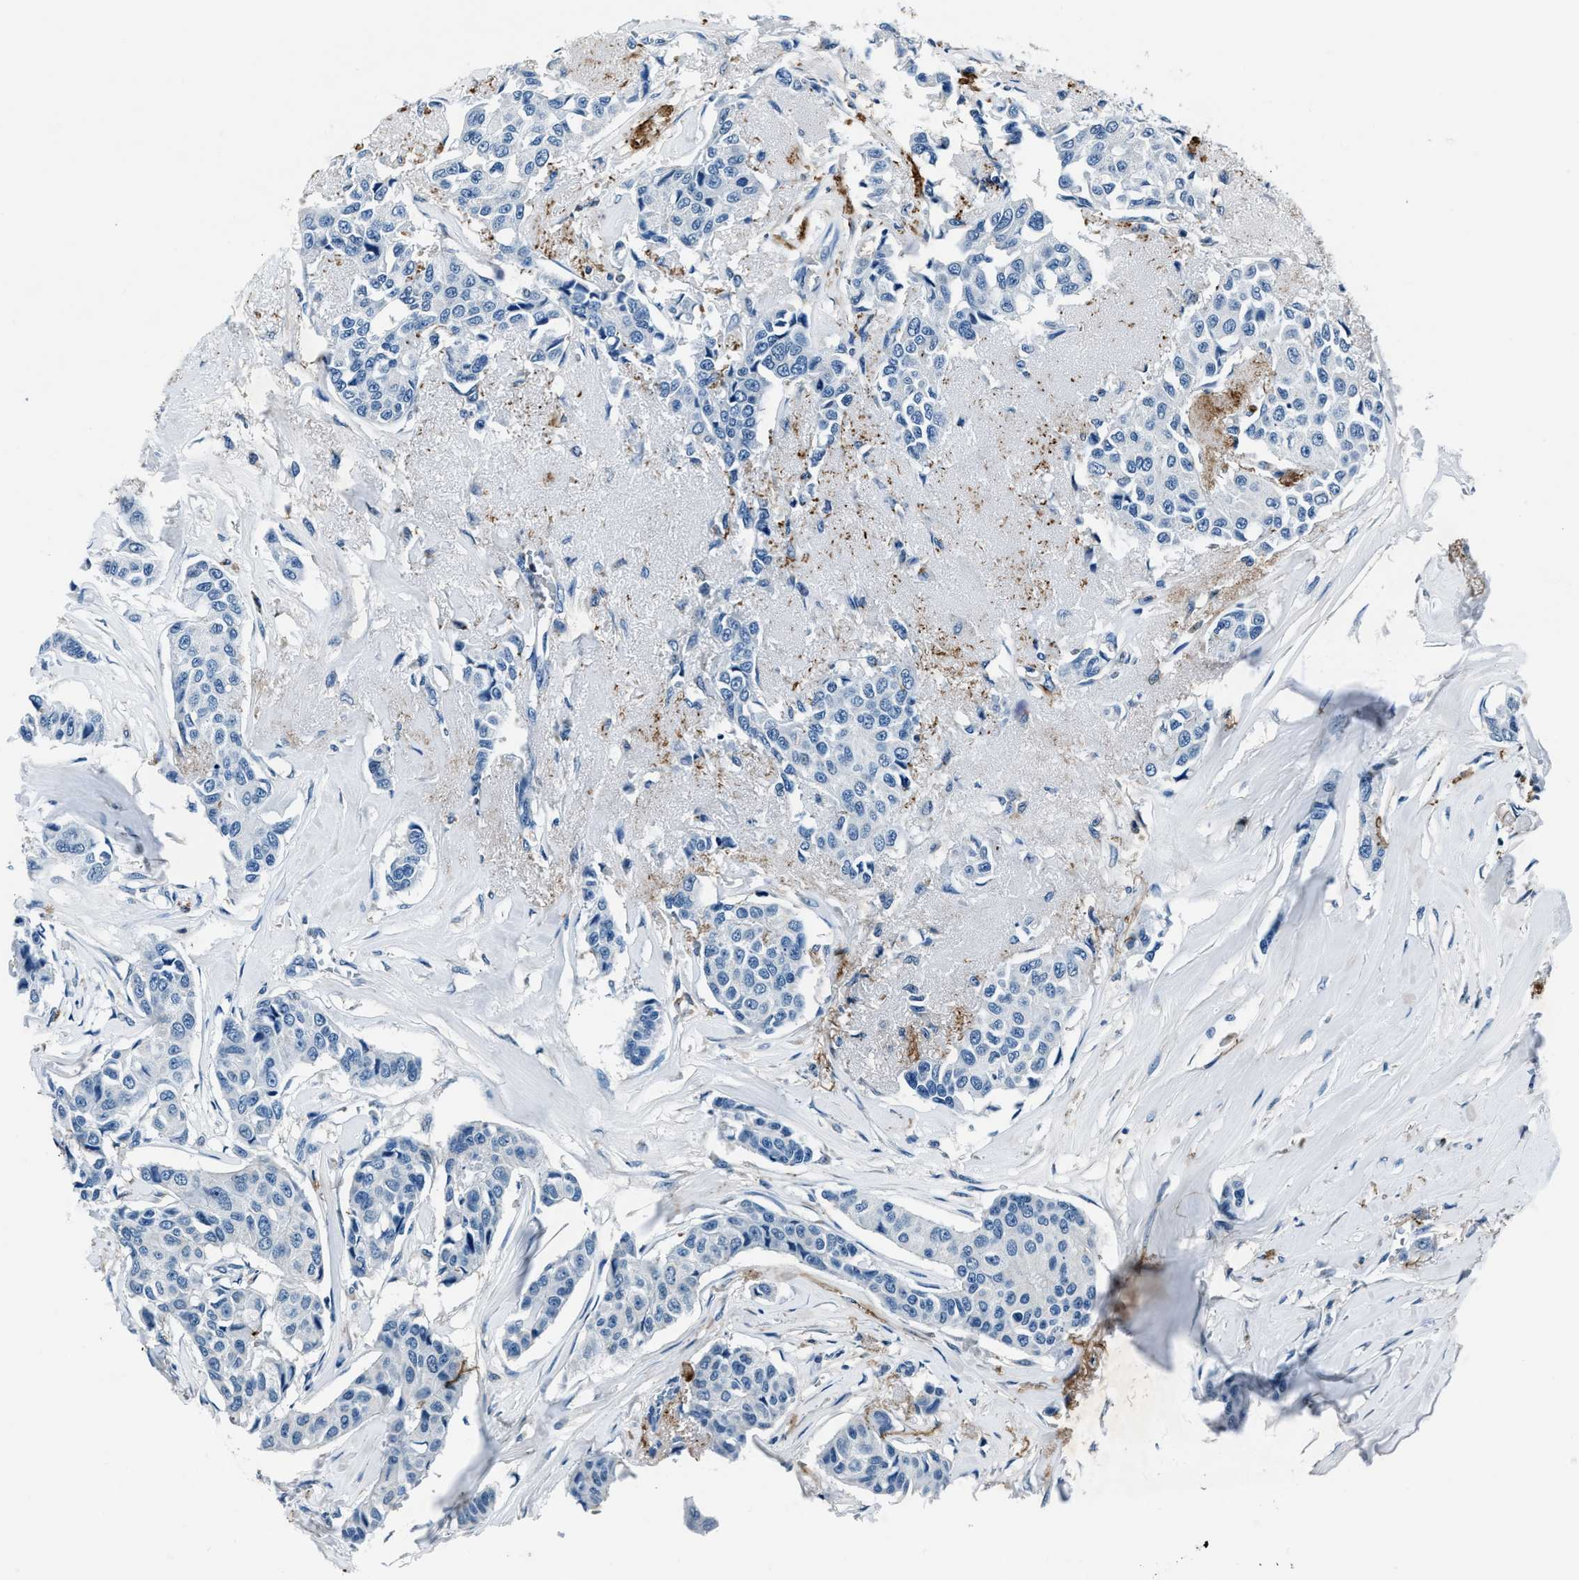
{"staining": {"intensity": "negative", "quantity": "none", "location": "none"}, "tissue": "breast cancer", "cell_type": "Tumor cells", "image_type": "cancer", "snomed": [{"axis": "morphology", "description": "Duct carcinoma"}, {"axis": "topography", "description": "Breast"}], "caption": "A high-resolution photomicrograph shows immunohistochemistry staining of breast cancer, which shows no significant positivity in tumor cells.", "gene": "PTPDC1", "patient": {"sex": "female", "age": 80}}